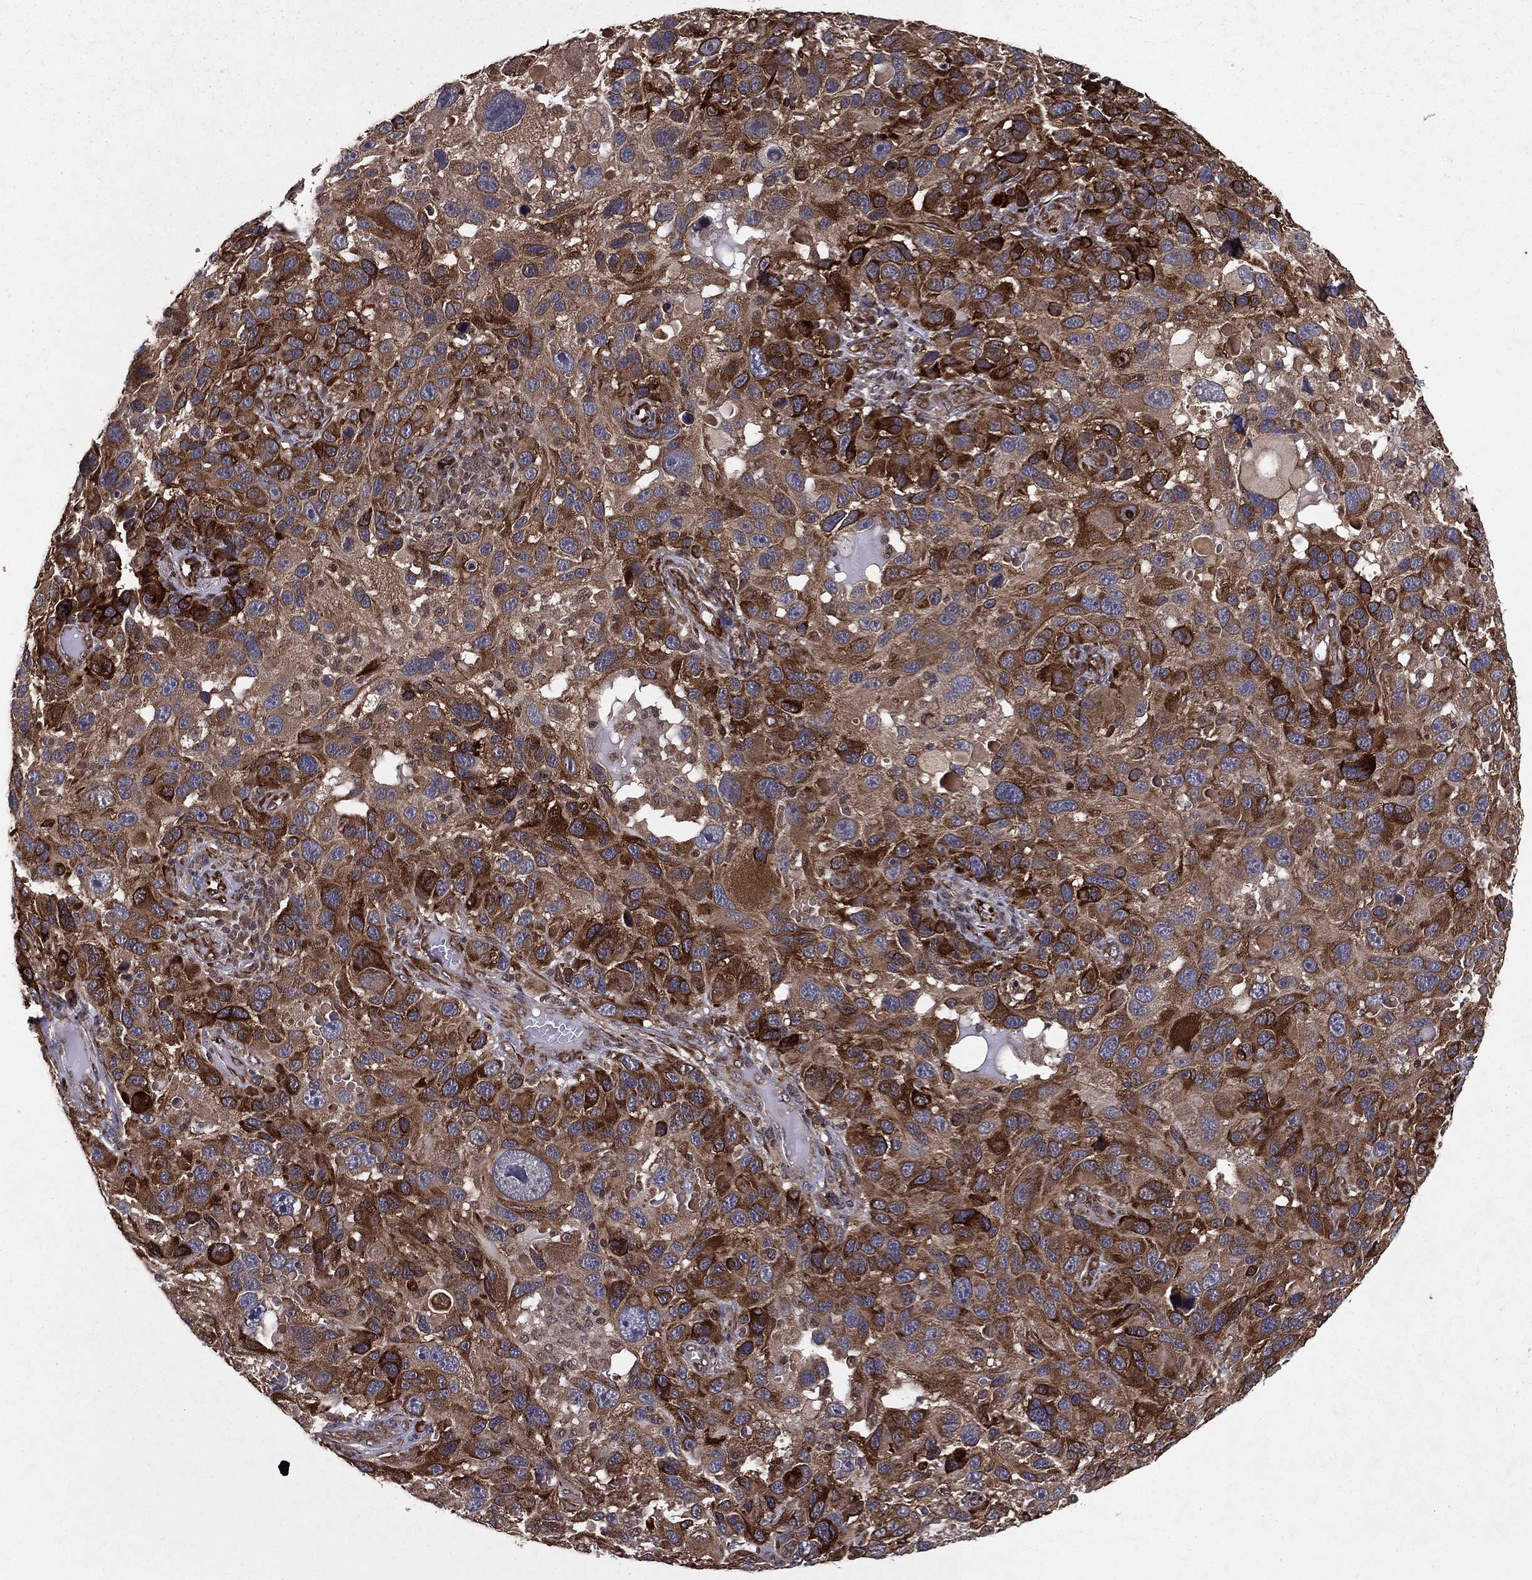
{"staining": {"intensity": "strong", "quantity": ">75%", "location": "cytoplasmic/membranous"}, "tissue": "melanoma", "cell_type": "Tumor cells", "image_type": "cancer", "snomed": [{"axis": "morphology", "description": "Malignant melanoma, NOS"}, {"axis": "topography", "description": "Skin"}], "caption": "DAB (3,3'-diaminobenzidine) immunohistochemical staining of melanoma reveals strong cytoplasmic/membranous protein positivity in approximately >75% of tumor cells.", "gene": "CERS2", "patient": {"sex": "male", "age": 53}}